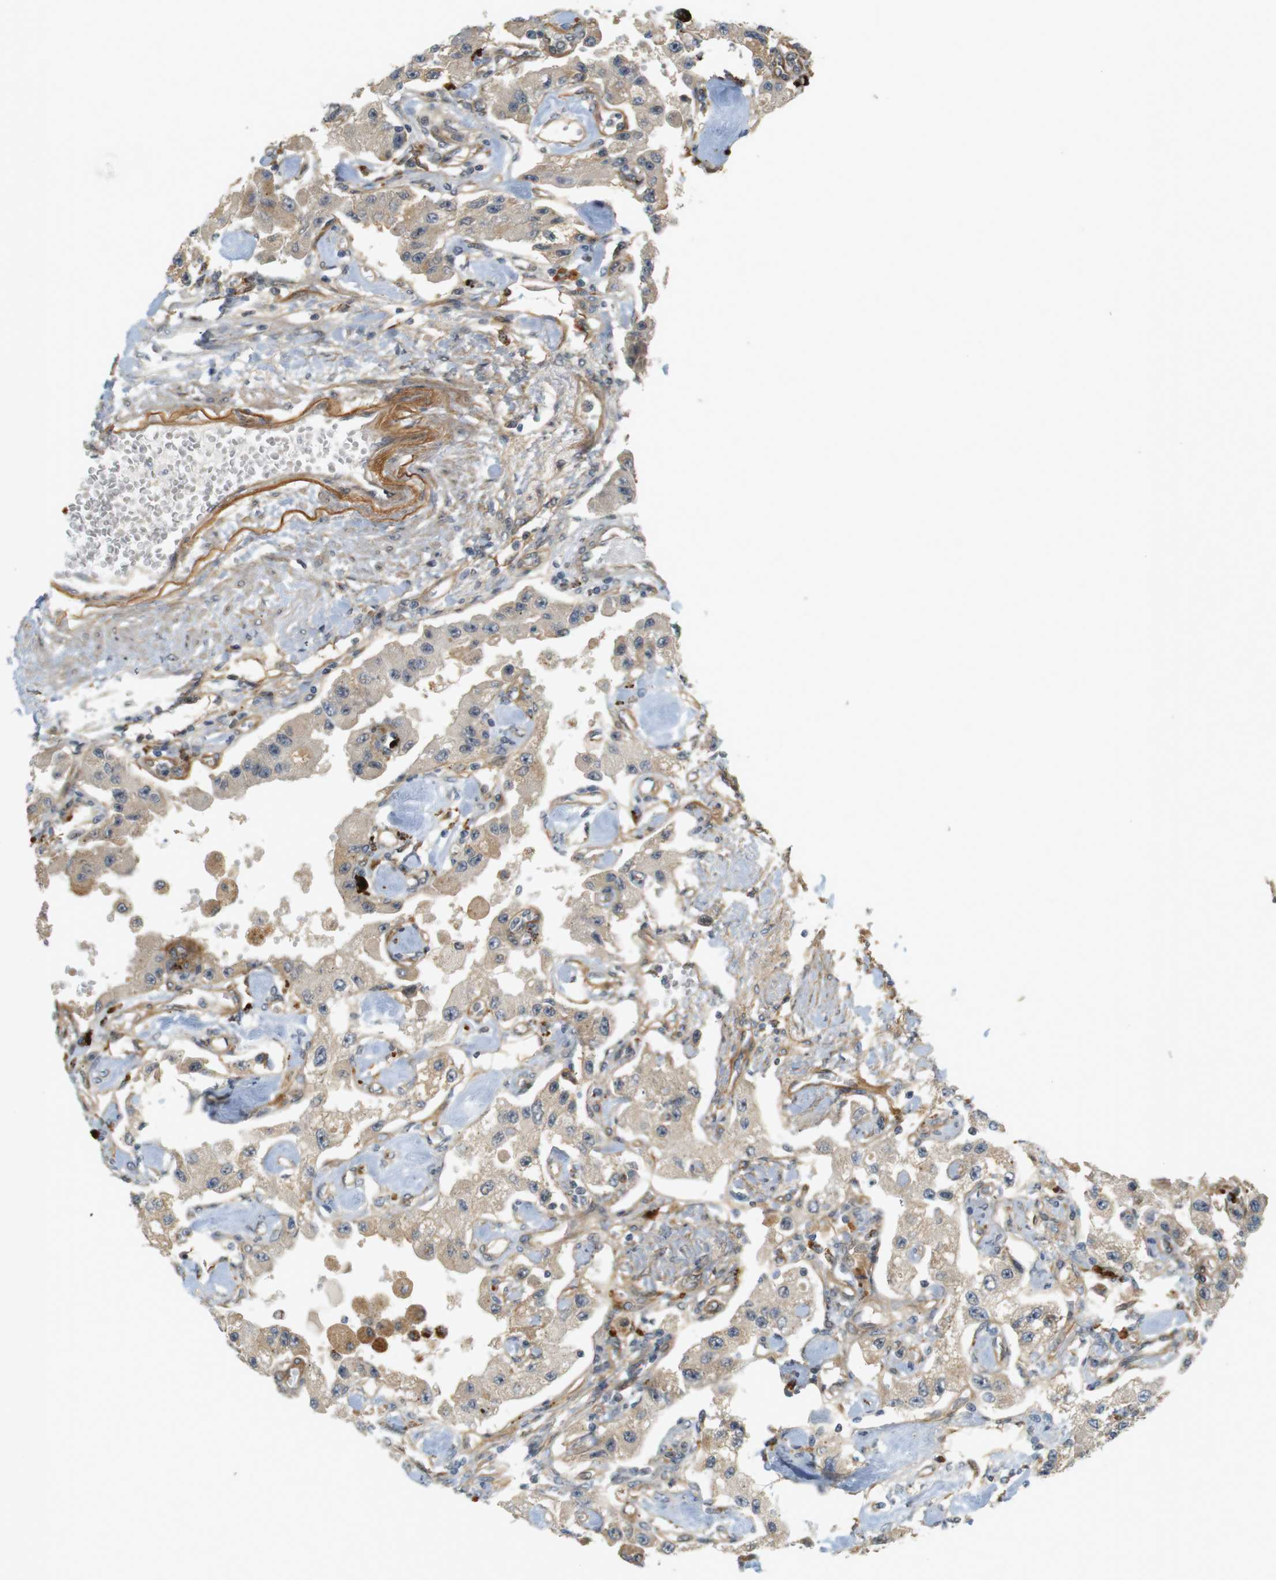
{"staining": {"intensity": "weak", "quantity": ">75%", "location": "cytoplasmic/membranous"}, "tissue": "carcinoid", "cell_type": "Tumor cells", "image_type": "cancer", "snomed": [{"axis": "morphology", "description": "Carcinoid, malignant, NOS"}, {"axis": "topography", "description": "Pancreas"}], "caption": "Human carcinoid stained for a protein (brown) exhibits weak cytoplasmic/membranous positive staining in about >75% of tumor cells.", "gene": "TSPAN9", "patient": {"sex": "male", "age": 41}}